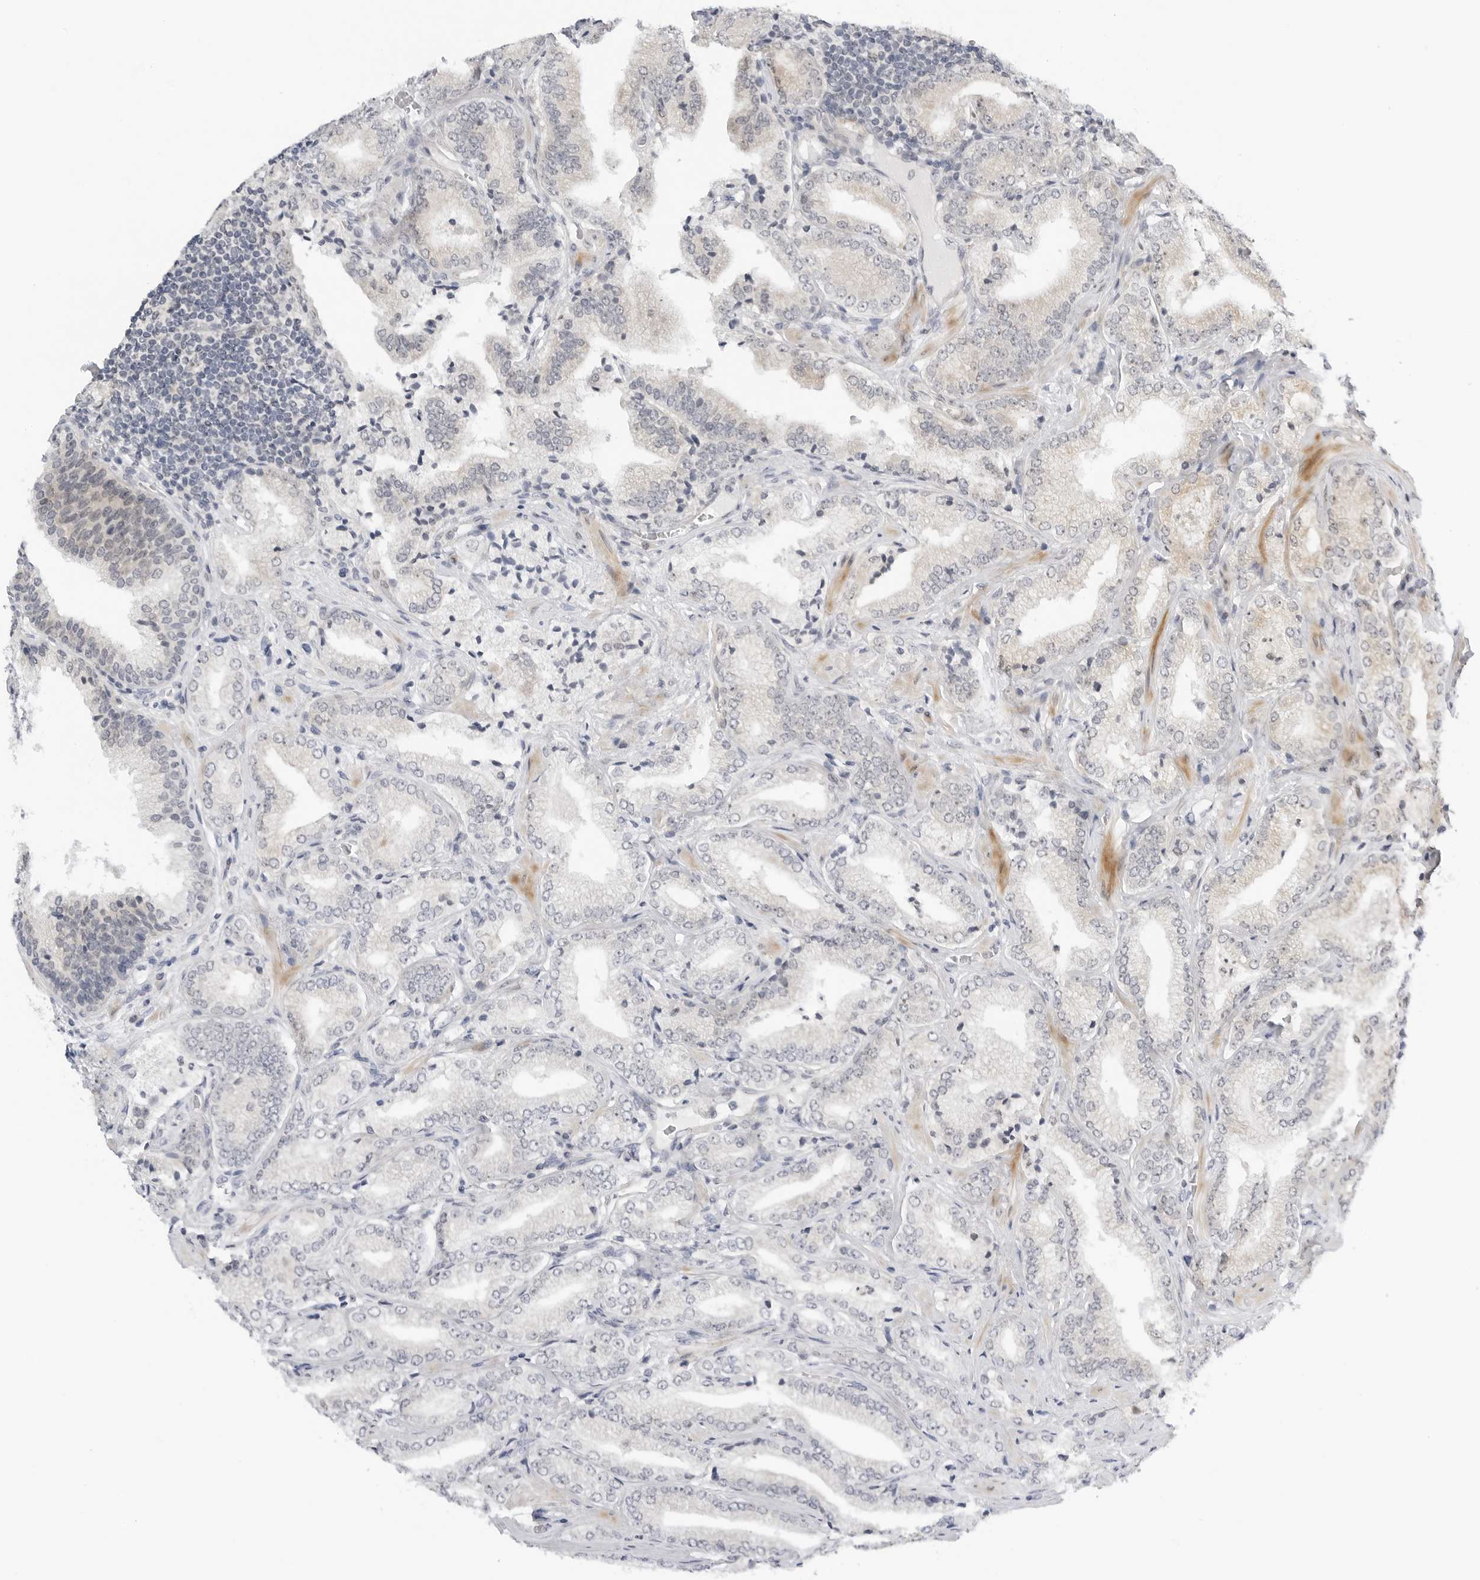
{"staining": {"intensity": "weak", "quantity": "<25%", "location": "cytoplasmic/membranous"}, "tissue": "prostate cancer", "cell_type": "Tumor cells", "image_type": "cancer", "snomed": [{"axis": "morphology", "description": "Adenocarcinoma, Low grade"}, {"axis": "topography", "description": "Prostate"}], "caption": "Low-grade adenocarcinoma (prostate) was stained to show a protein in brown. There is no significant expression in tumor cells. (Stains: DAB IHC with hematoxylin counter stain, Microscopy: brightfield microscopy at high magnification).", "gene": "MAP2K5", "patient": {"sex": "male", "age": 62}}